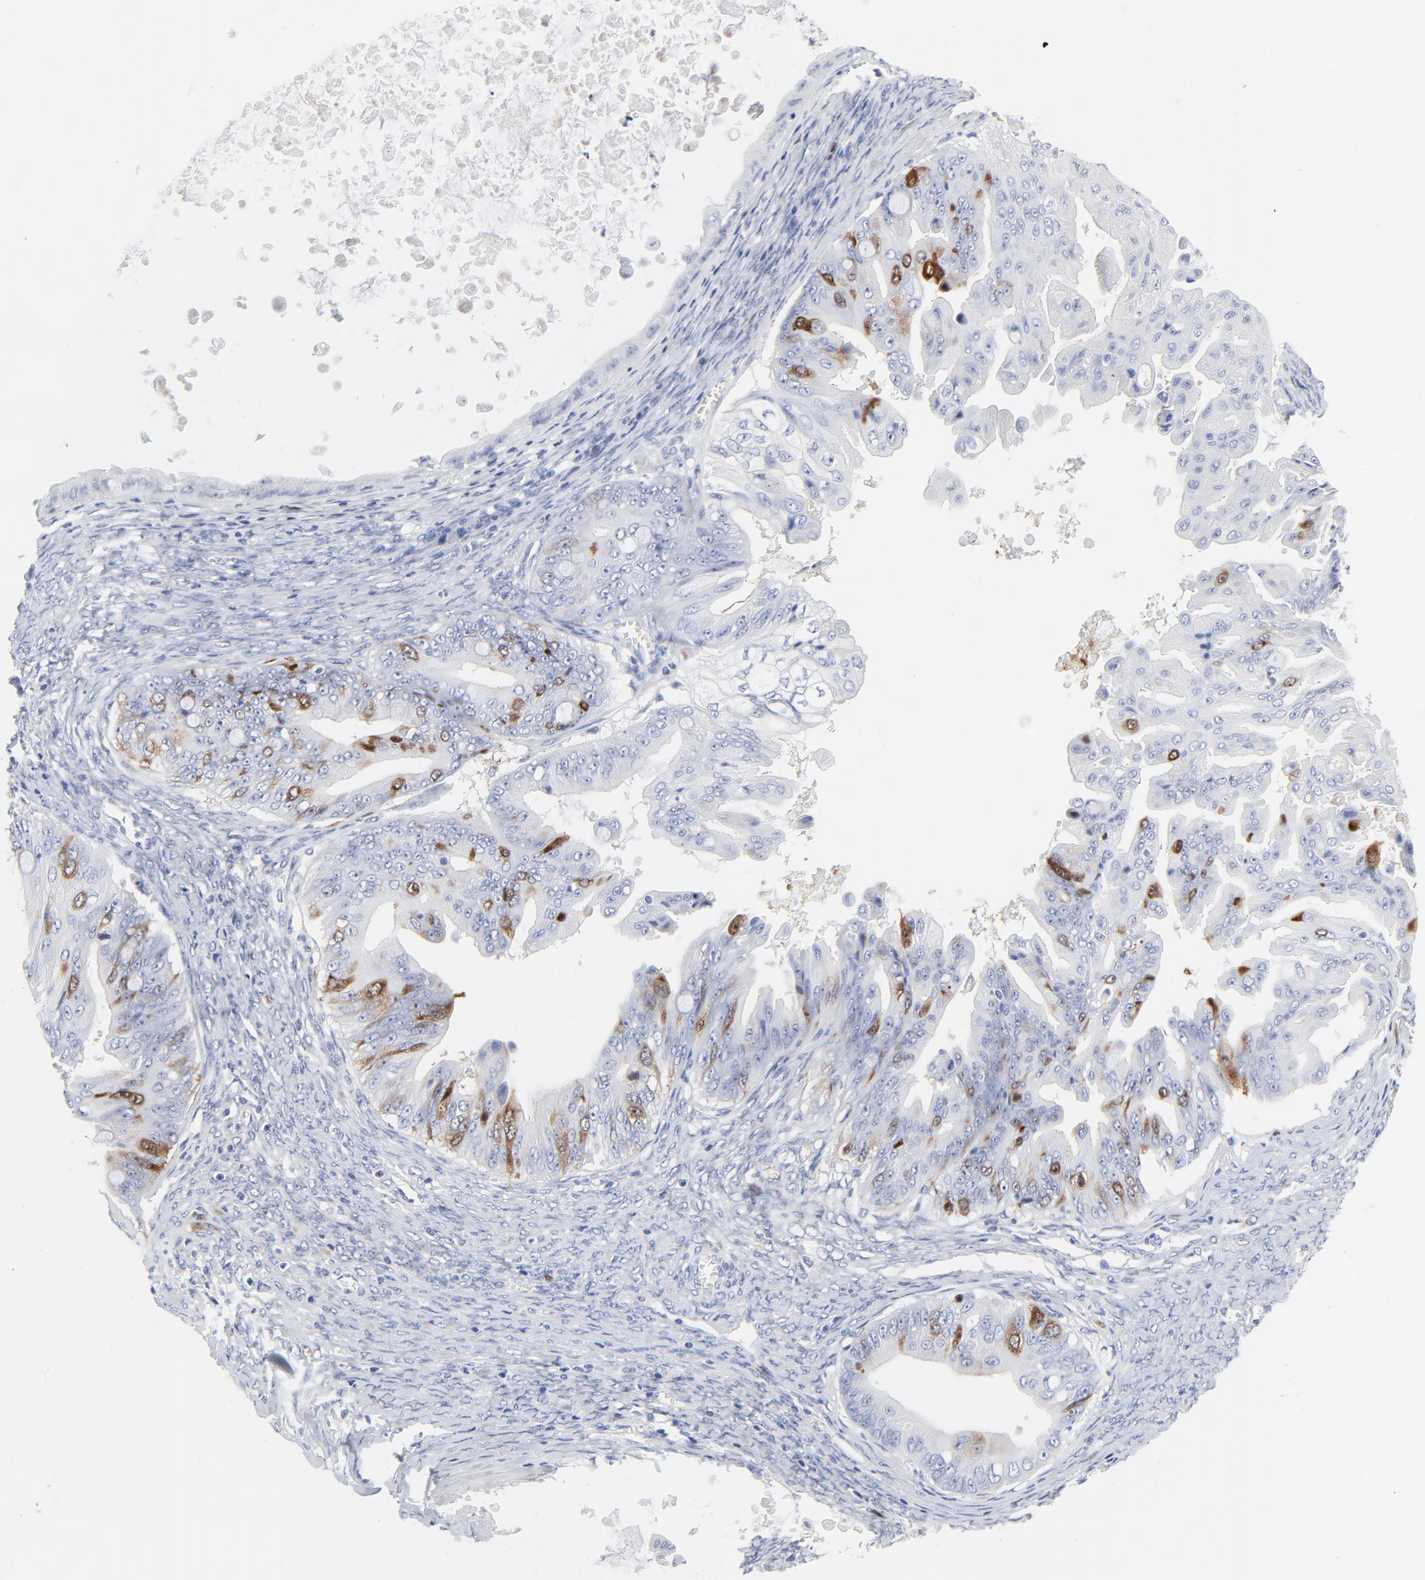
{"staining": {"intensity": "strong", "quantity": "<25%", "location": "cytoplasmic/membranous,nuclear"}, "tissue": "ovarian cancer", "cell_type": "Tumor cells", "image_type": "cancer", "snomed": [{"axis": "morphology", "description": "Cystadenocarcinoma, mucinous, NOS"}, {"axis": "topography", "description": "Ovary"}], "caption": "High-magnification brightfield microscopy of ovarian cancer (mucinous cystadenocarcinoma) stained with DAB (3,3'-diaminobenzidine) (brown) and counterstained with hematoxylin (blue). tumor cells exhibit strong cytoplasmic/membranous and nuclear expression is present in about<25% of cells.", "gene": "CDK1", "patient": {"sex": "female", "age": 37}}